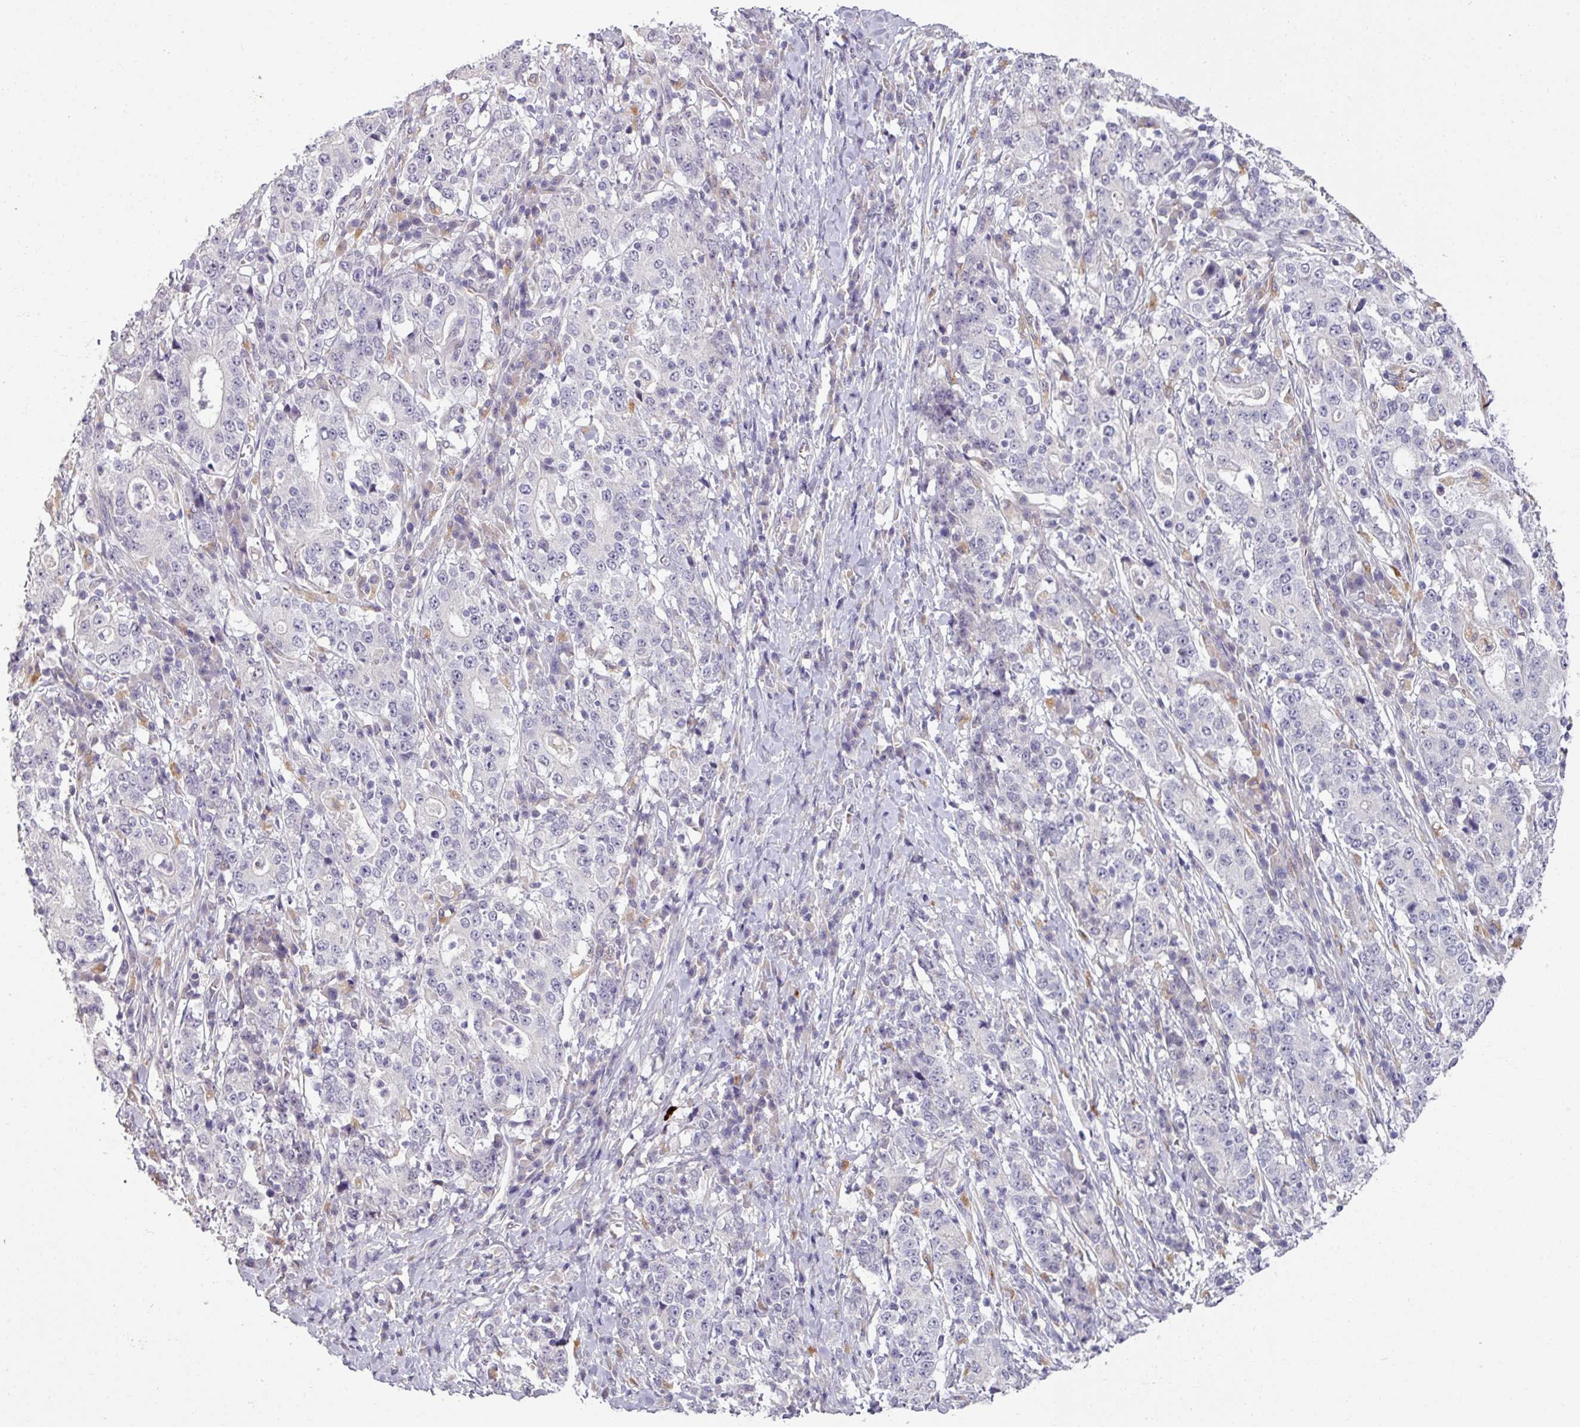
{"staining": {"intensity": "negative", "quantity": "none", "location": "none"}, "tissue": "stomach cancer", "cell_type": "Tumor cells", "image_type": "cancer", "snomed": [{"axis": "morphology", "description": "Normal tissue, NOS"}, {"axis": "morphology", "description": "Adenocarcinoma, NOS"}, {"axis": "topography", "description": "Stomach, upper"}, {"axis": "topography", "description": "Stomach"}], "caption": "Immunohistochemistry (IHC) histopathology image of stomach cancer stained for a protein (brown), which reveals no staining in tumor cells.", "gene": "UVSSA", "patient": {"sex": "male", "age": 59}}